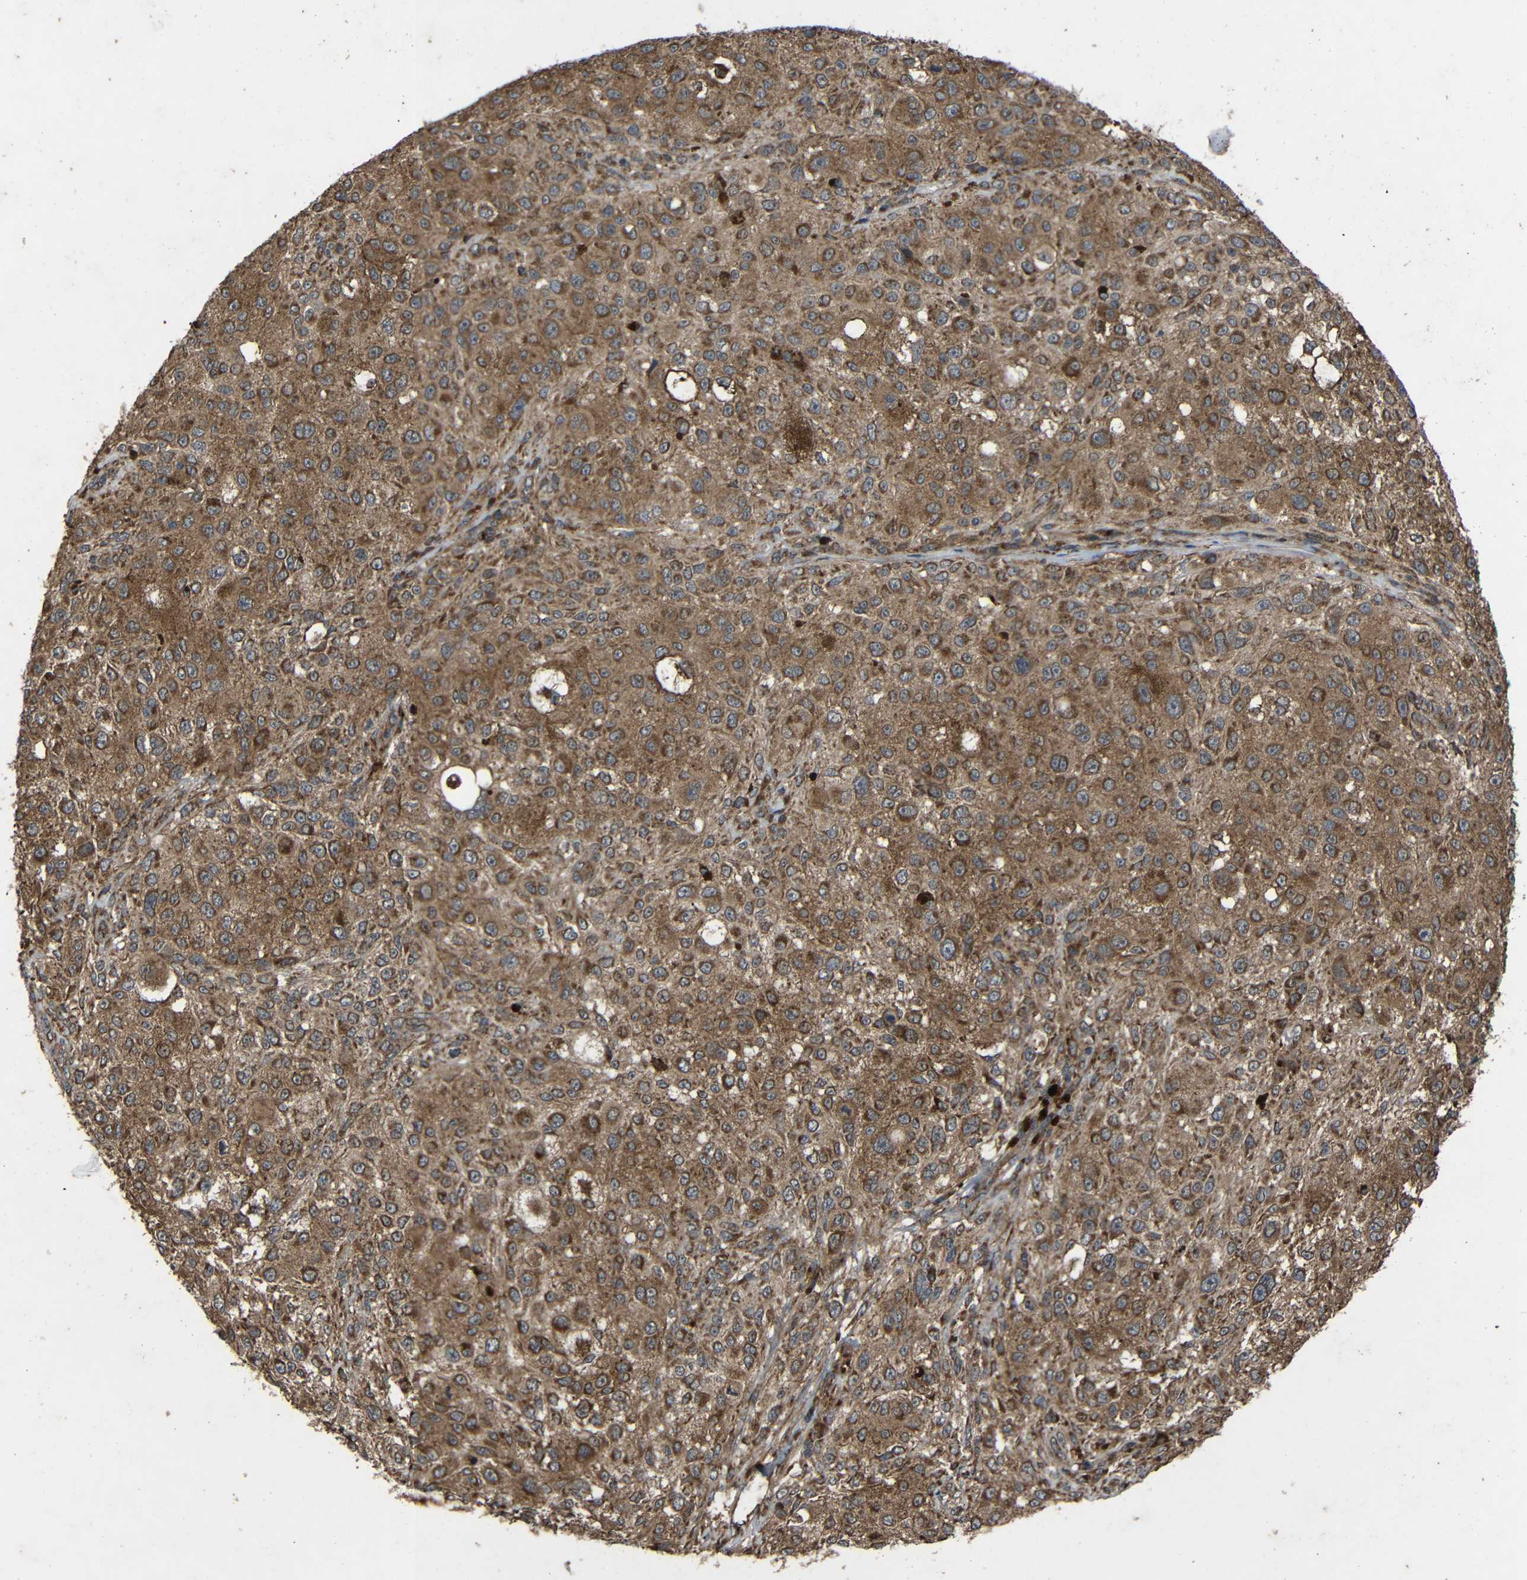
{"staining": {"intensity": "strong", "quantity": "25%-75%", "location": "cytoplasmic/membranous"}, "tissue": "melanoma", "cell_type": "Tumor cells", "image_type": "cancer", "snomed": [{"axis": "morphology", "description": "Necrosis, NOS"}, {"axis": "morphology", "description": "Malignant melanoma, NOS"}, {"axis": "topography", "description": "Skin"}], "caption": "Melanoma was stained to show a protein in brown. There is high levels of strong cytoplasmic/membranous positivity in approximately 25%-75% of tumor cells. (IHC, brightfield microscopy, high magnification).", "gene": "C1GALT1", "patient": {"sex": "female", "age": 87}}